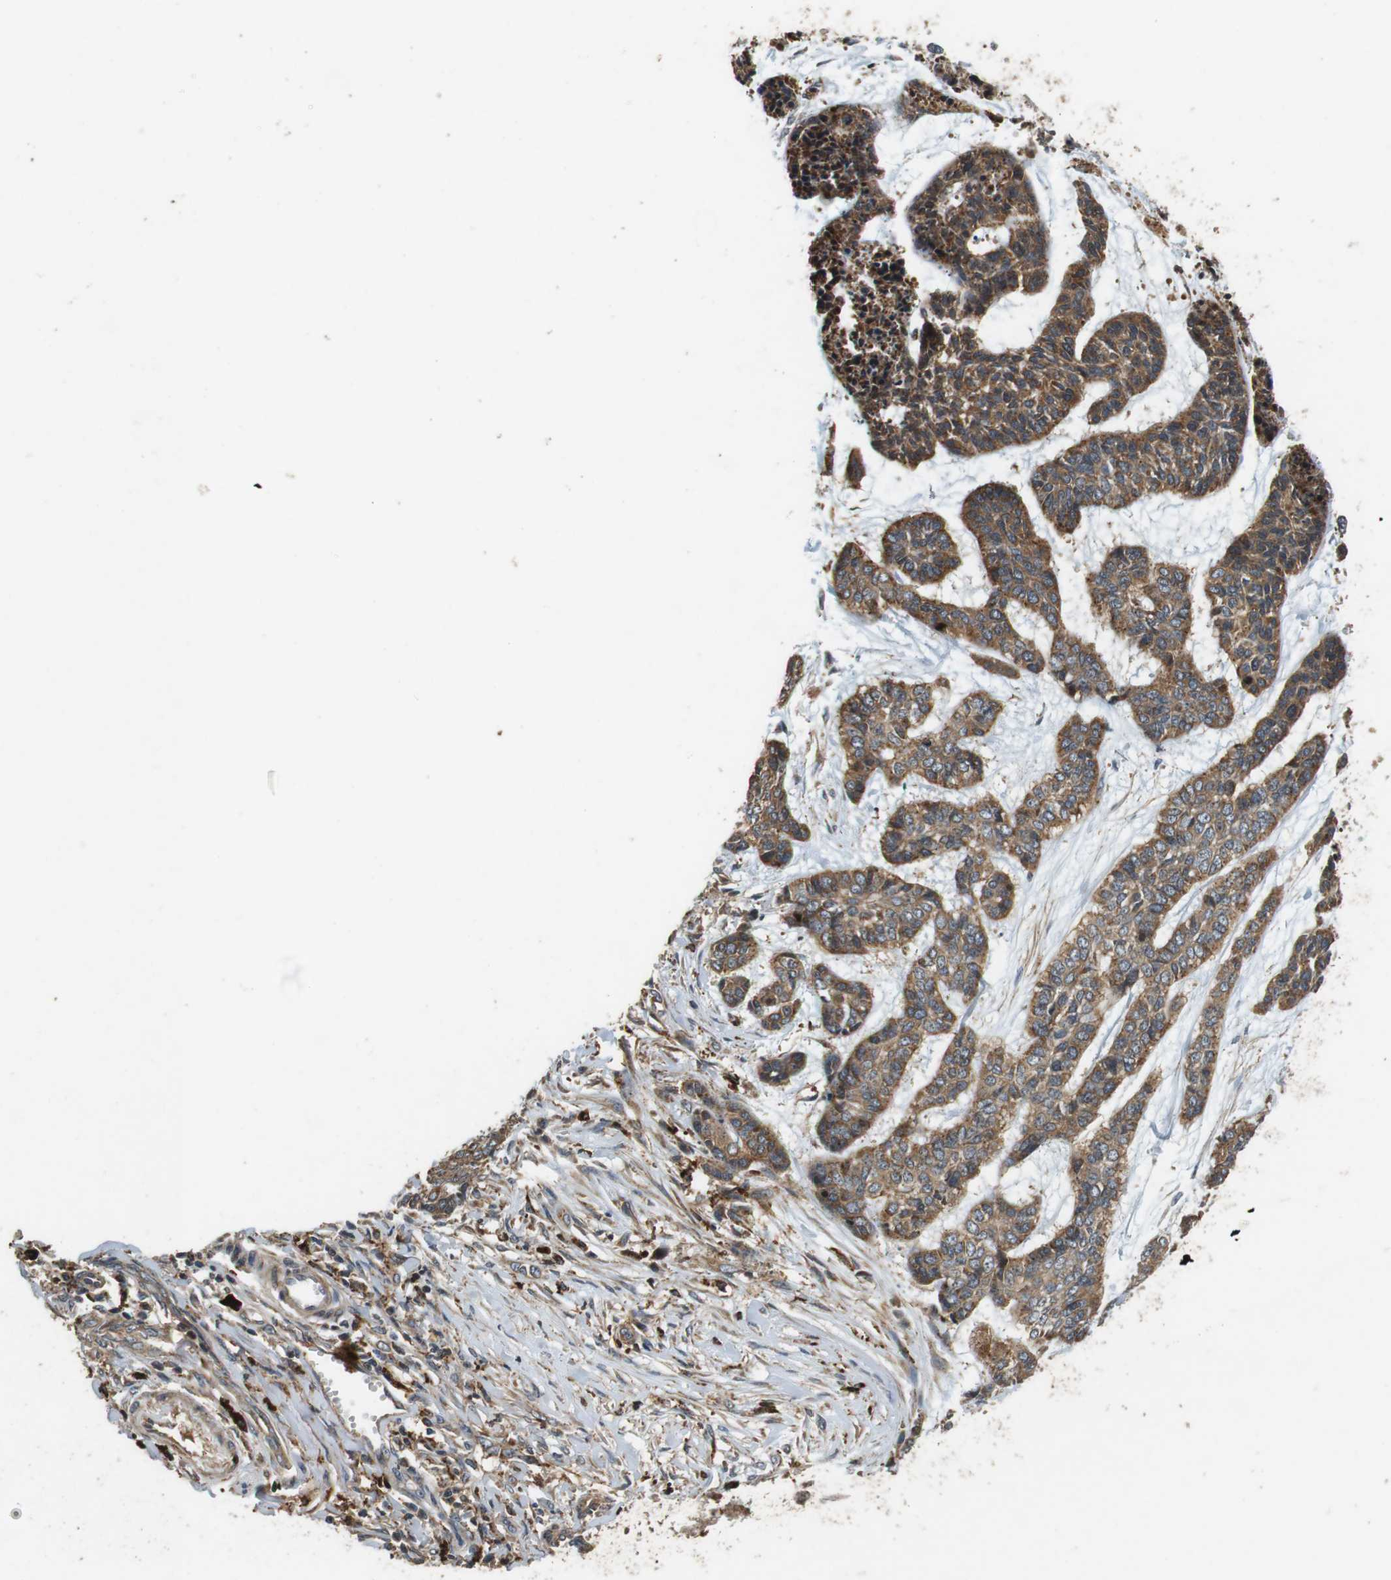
{"staining": {"intensity": "moderate", "quantity": ">75%", "location": "cytoplasmic/membranous"}, "tissue": "skin cancer", "cell_type": "Tumor cells", "image_type": "cancer", "snomed": [{"axis": "morphology", "description": "Basal cell carcinoma"}, {"axis": "topography", "description": "Skin"}], "caption": "Protein analysis of skin cancer (basal cell carcinoma) tissue exhibits moderate cytoplasmic/membranous staining in approximately >75% of tumor cells. (Stains: DAB in brown, nuclei in blue, Microscopy: brightfield microscopy at high magnification).", "gene": "TXNRD1", "patient": {"sex": "female", "age": 64}}